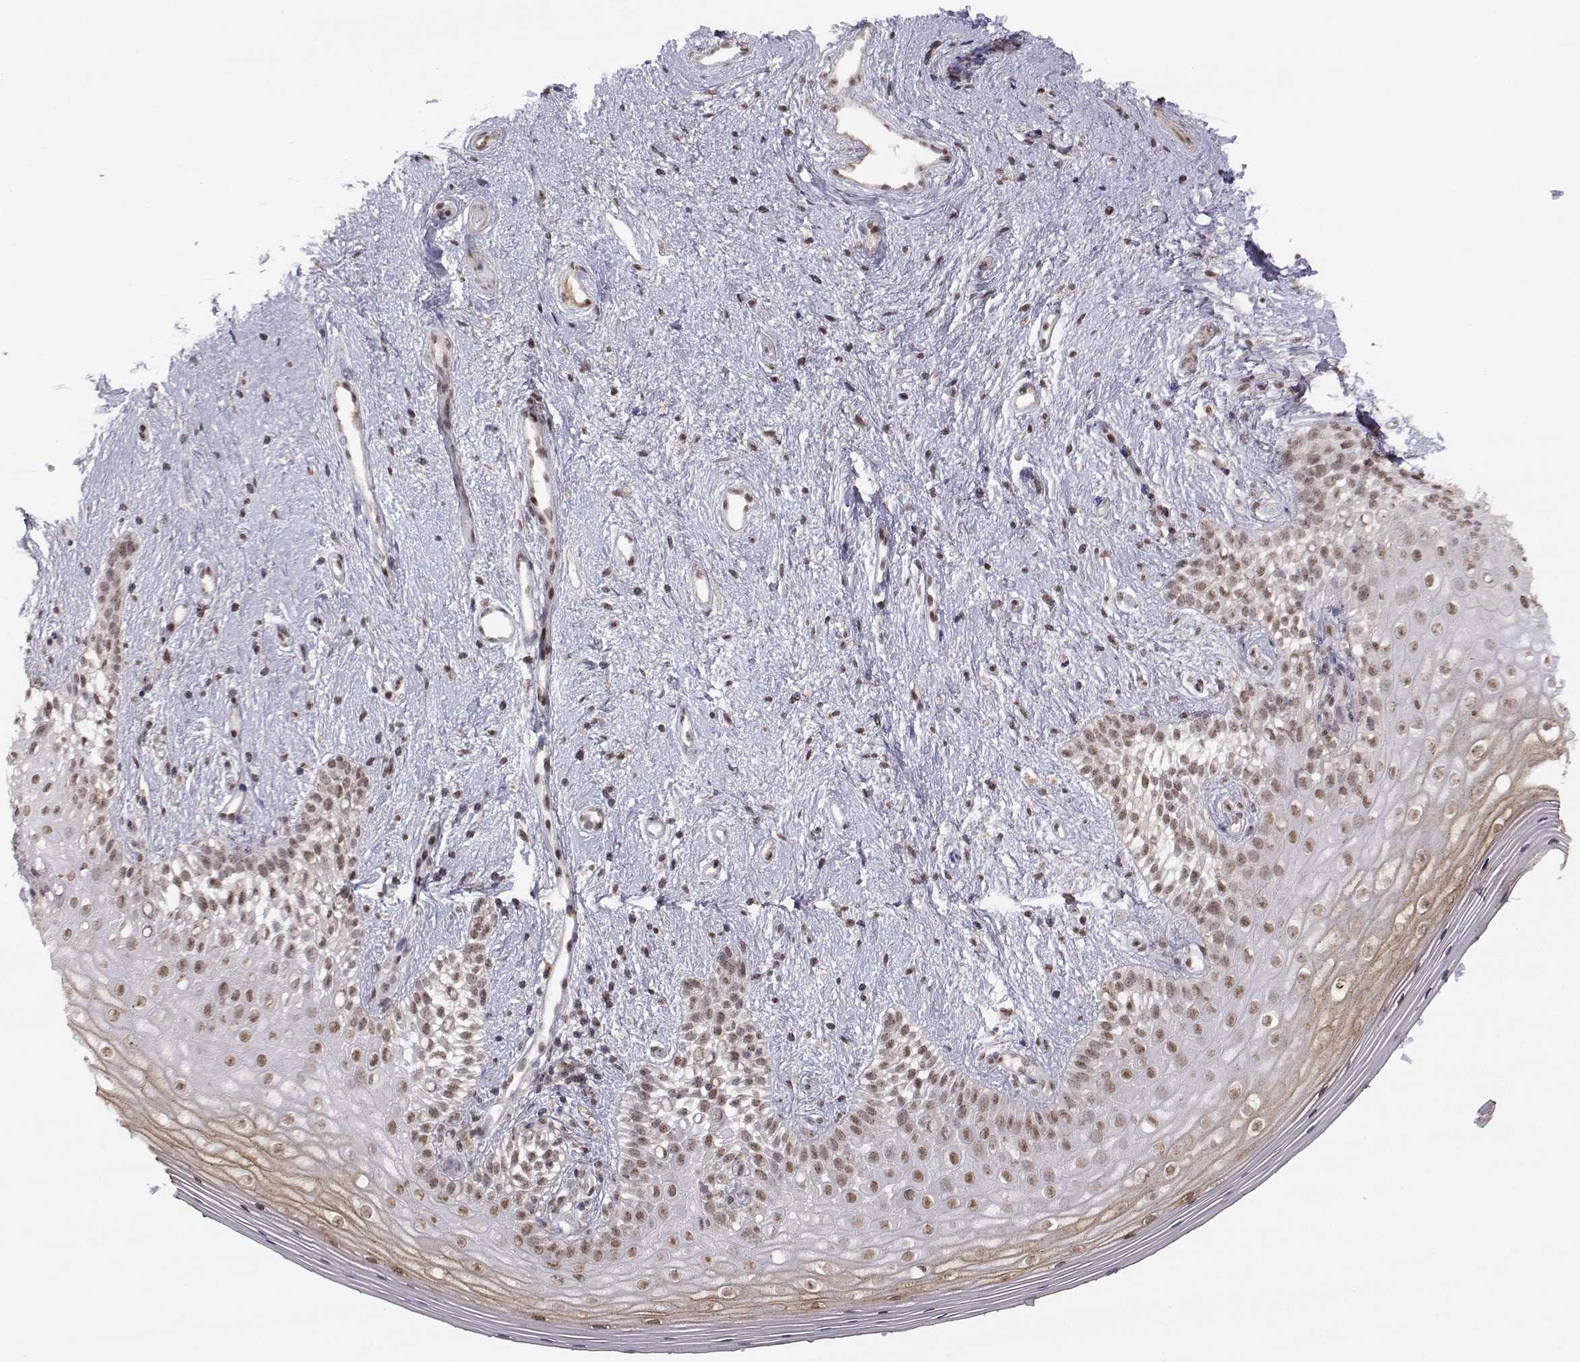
{"staining": {"intensity": "moderate", "quantity": "25%-75%", "location": "cytoplasmic/membranous,nuclear"}, "tissue": "vagina", "cell_type": "Squamous epithelial cells", "image_type": "normal", "snomed": [{"axis": "morphology", "description": "Normal tissue, NOS"}, {"axis": "topography", "description": "Vagina"}], "caption": "Immunohistochemical staining of normal human vagina displays moderate cytoplasmic/membranous,nuclear protein positivity in approximately 25%-75% of squamous epithelial cells.", "gene": "KIF13B", "patient": {"sex": "female", "age": 47}}